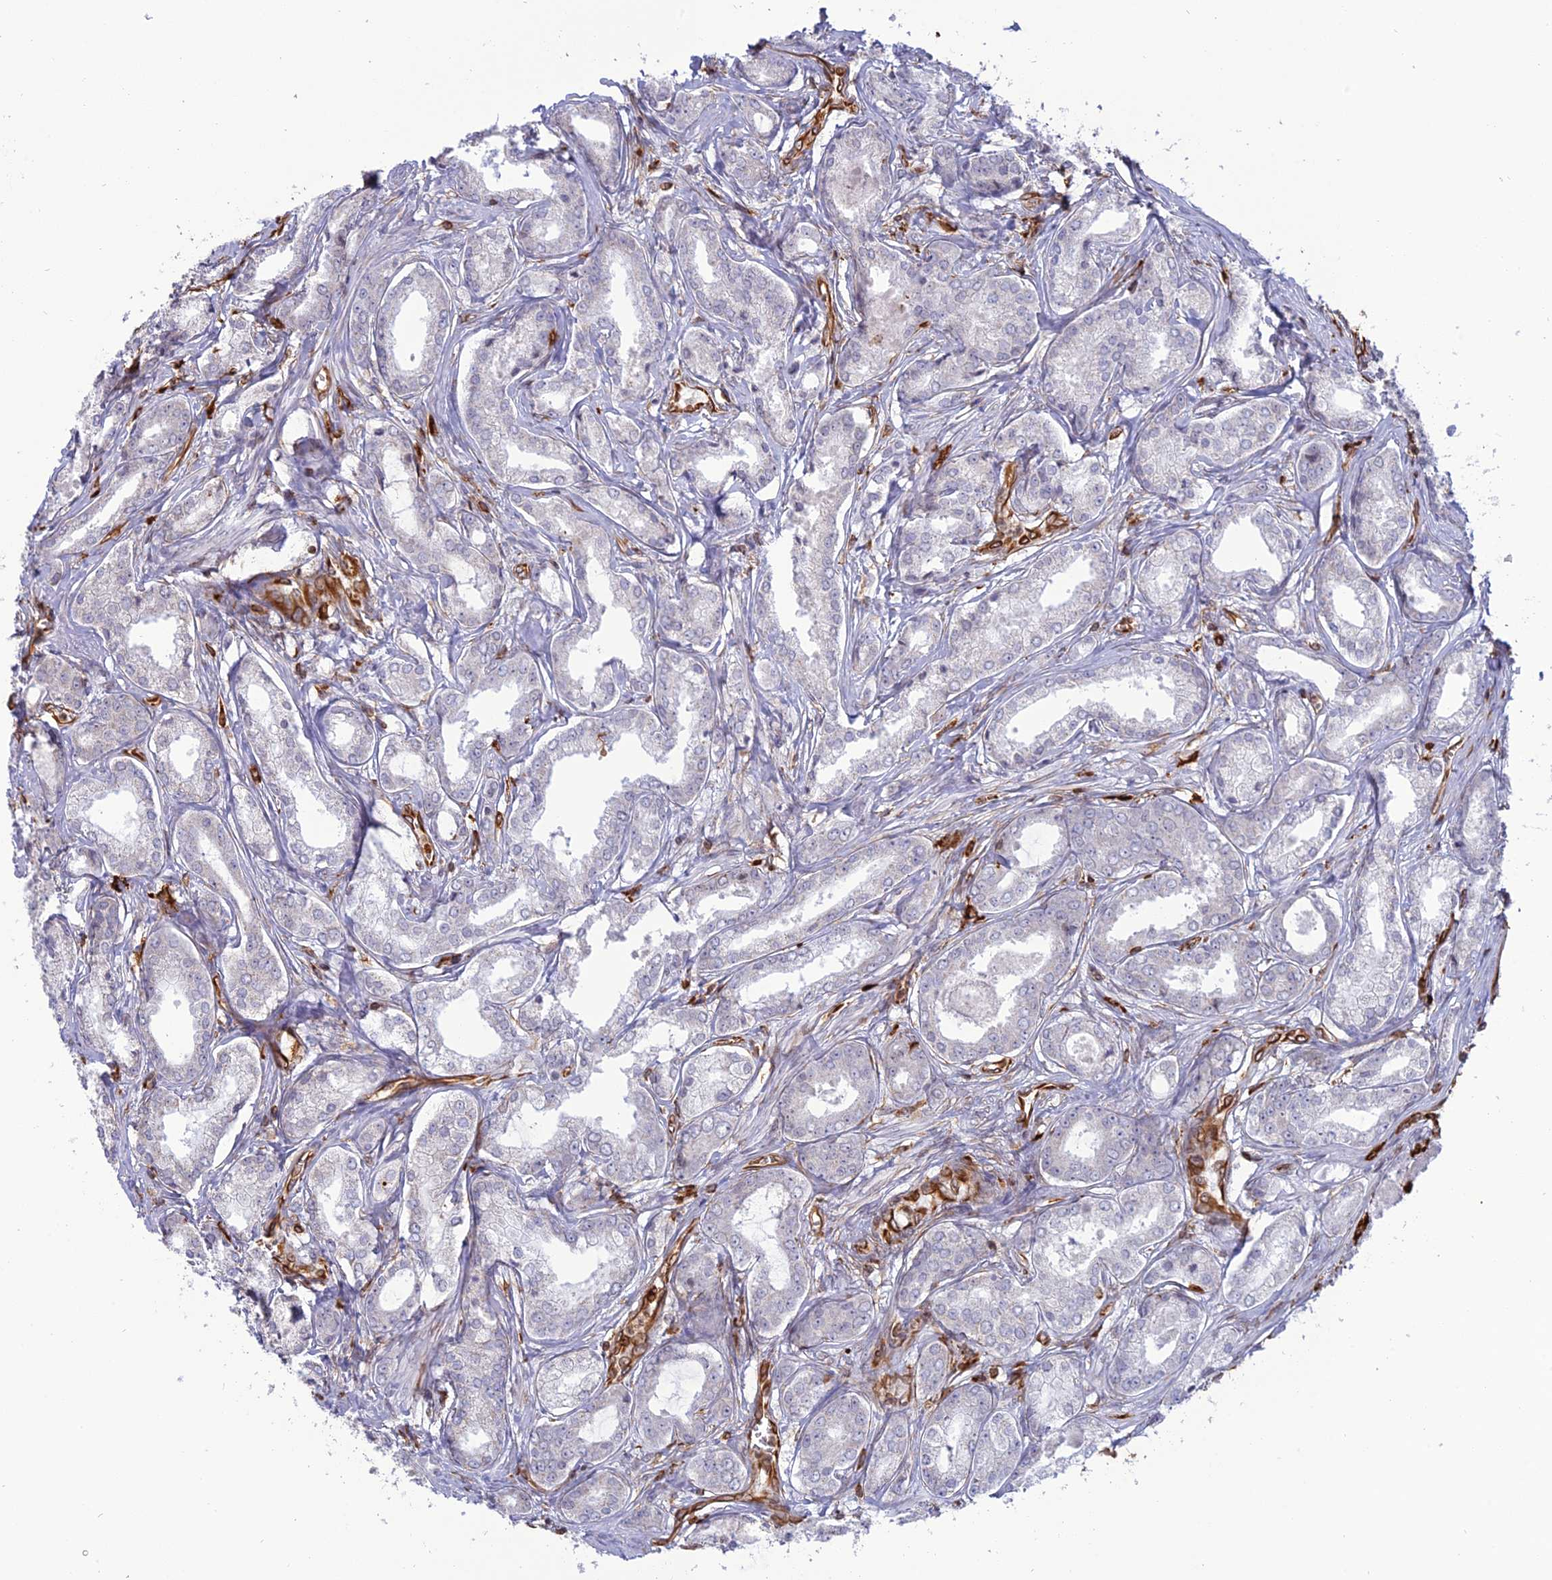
{"staining": {"intensity": "negative", "quantity": "none", "location": "none"}, "tissue": "prostate cancer", "cell_type": "Tumor cells", "image_type": "cancer", "snomed": [{"axis": "morphology", "description": "Adenocarcinoma, Low grade"}, {"axis": "topography", "description": "Prostate"}], "caption": "Photomicrograph shows no significant protein positivity in tumor cells of prostate cancer (low-grade adenocarcinoma).", "gene": "APOBR", "patient": {"sex": "male", "age": 68}}